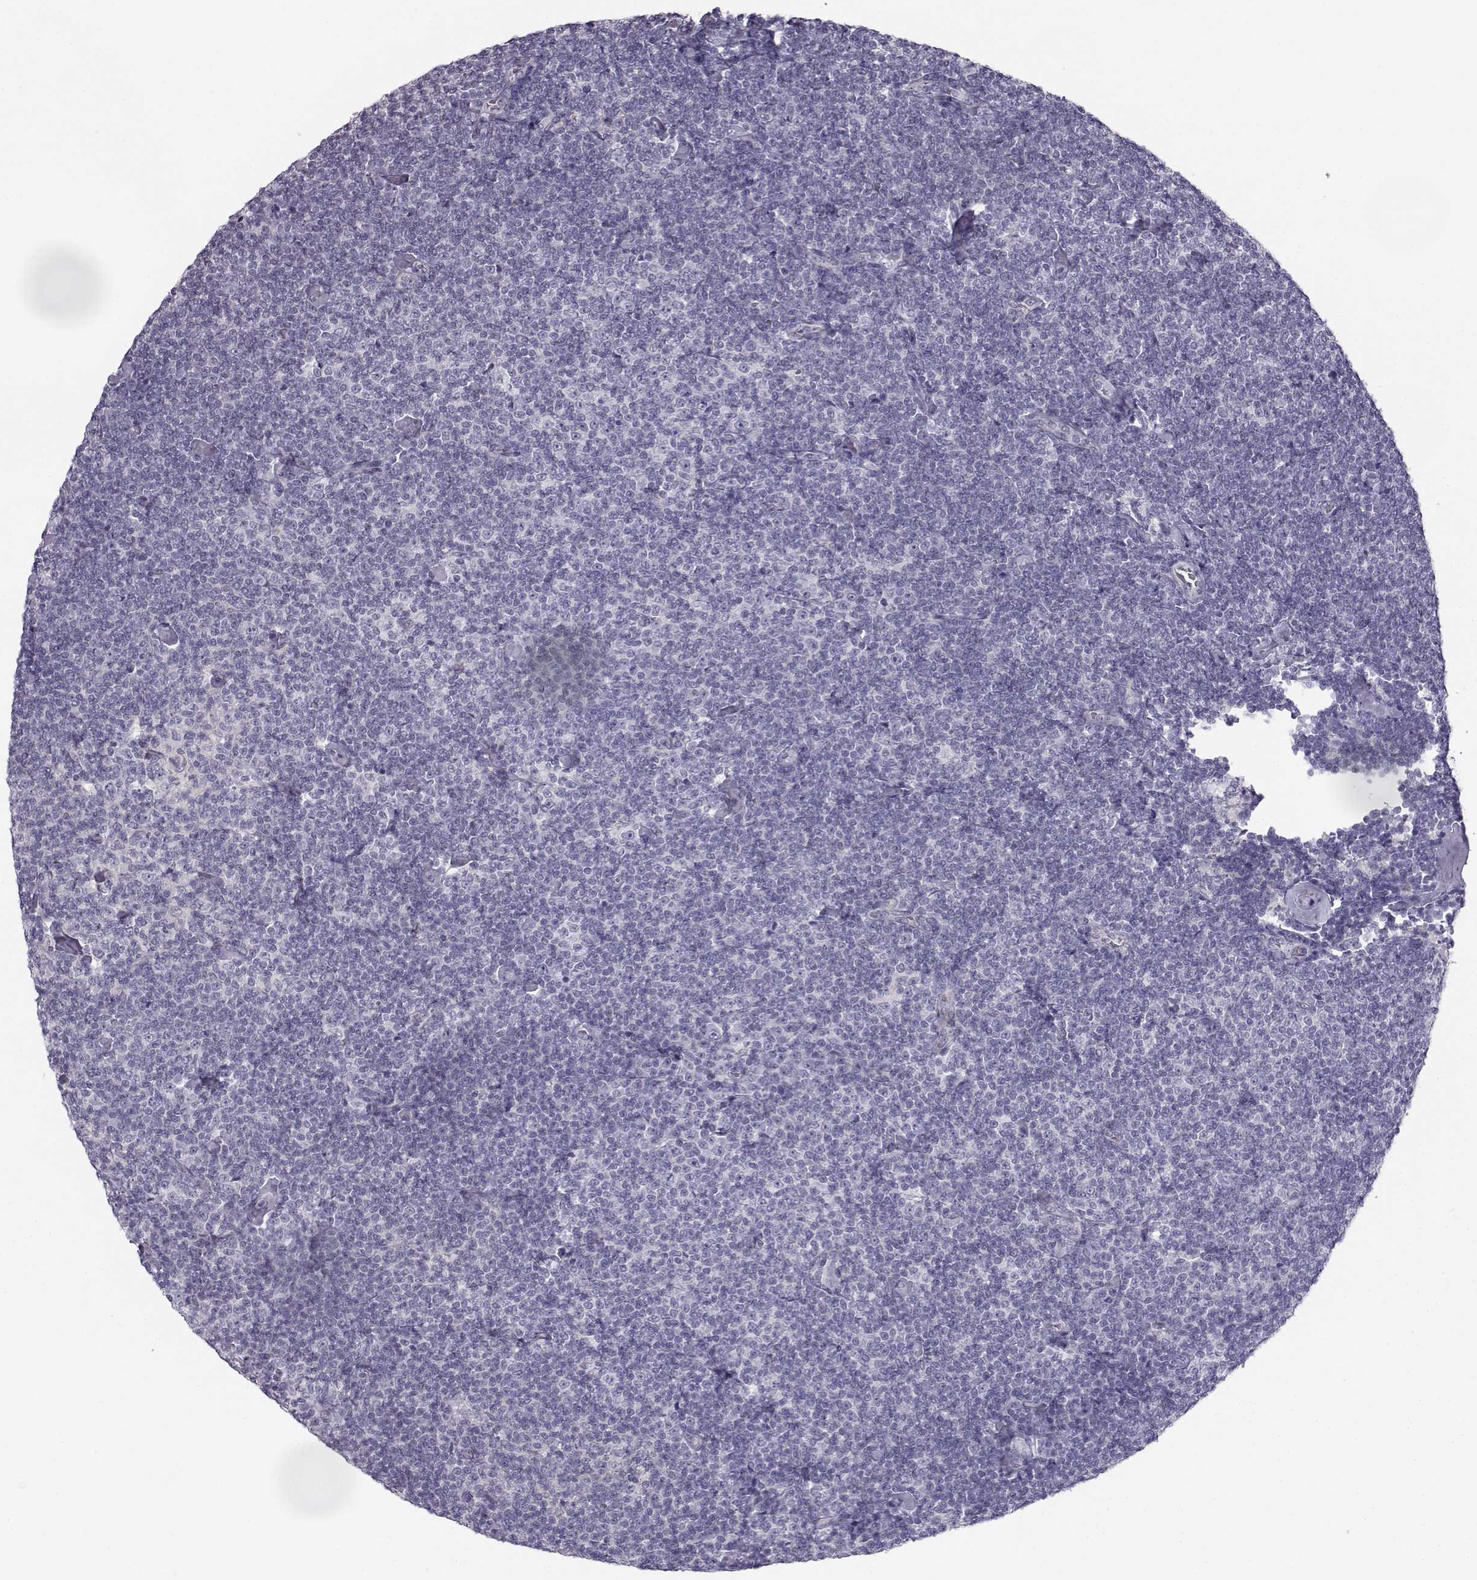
{"staining": {"intensity": "negative", "quantity": "none", "location": "none"}, "tissue": "lymphoma", "cell_type": "Tumor cells", "image_type": "cancer", "snomed": [{"axis": "morphology", "description": "Malignant lymphoma, non-Hodgkin's type, Low grade"}, {"axis": "topography", "description": "Lymph node"}], "caption": "The immunohistochemistry image has no significant positivity in tumor cells of malignant lymphoma, non-Hodgkin's type (low-grade) tissue.", "gene": "MYCBPAP", "patient": {"sex": "male", "age": 81}}